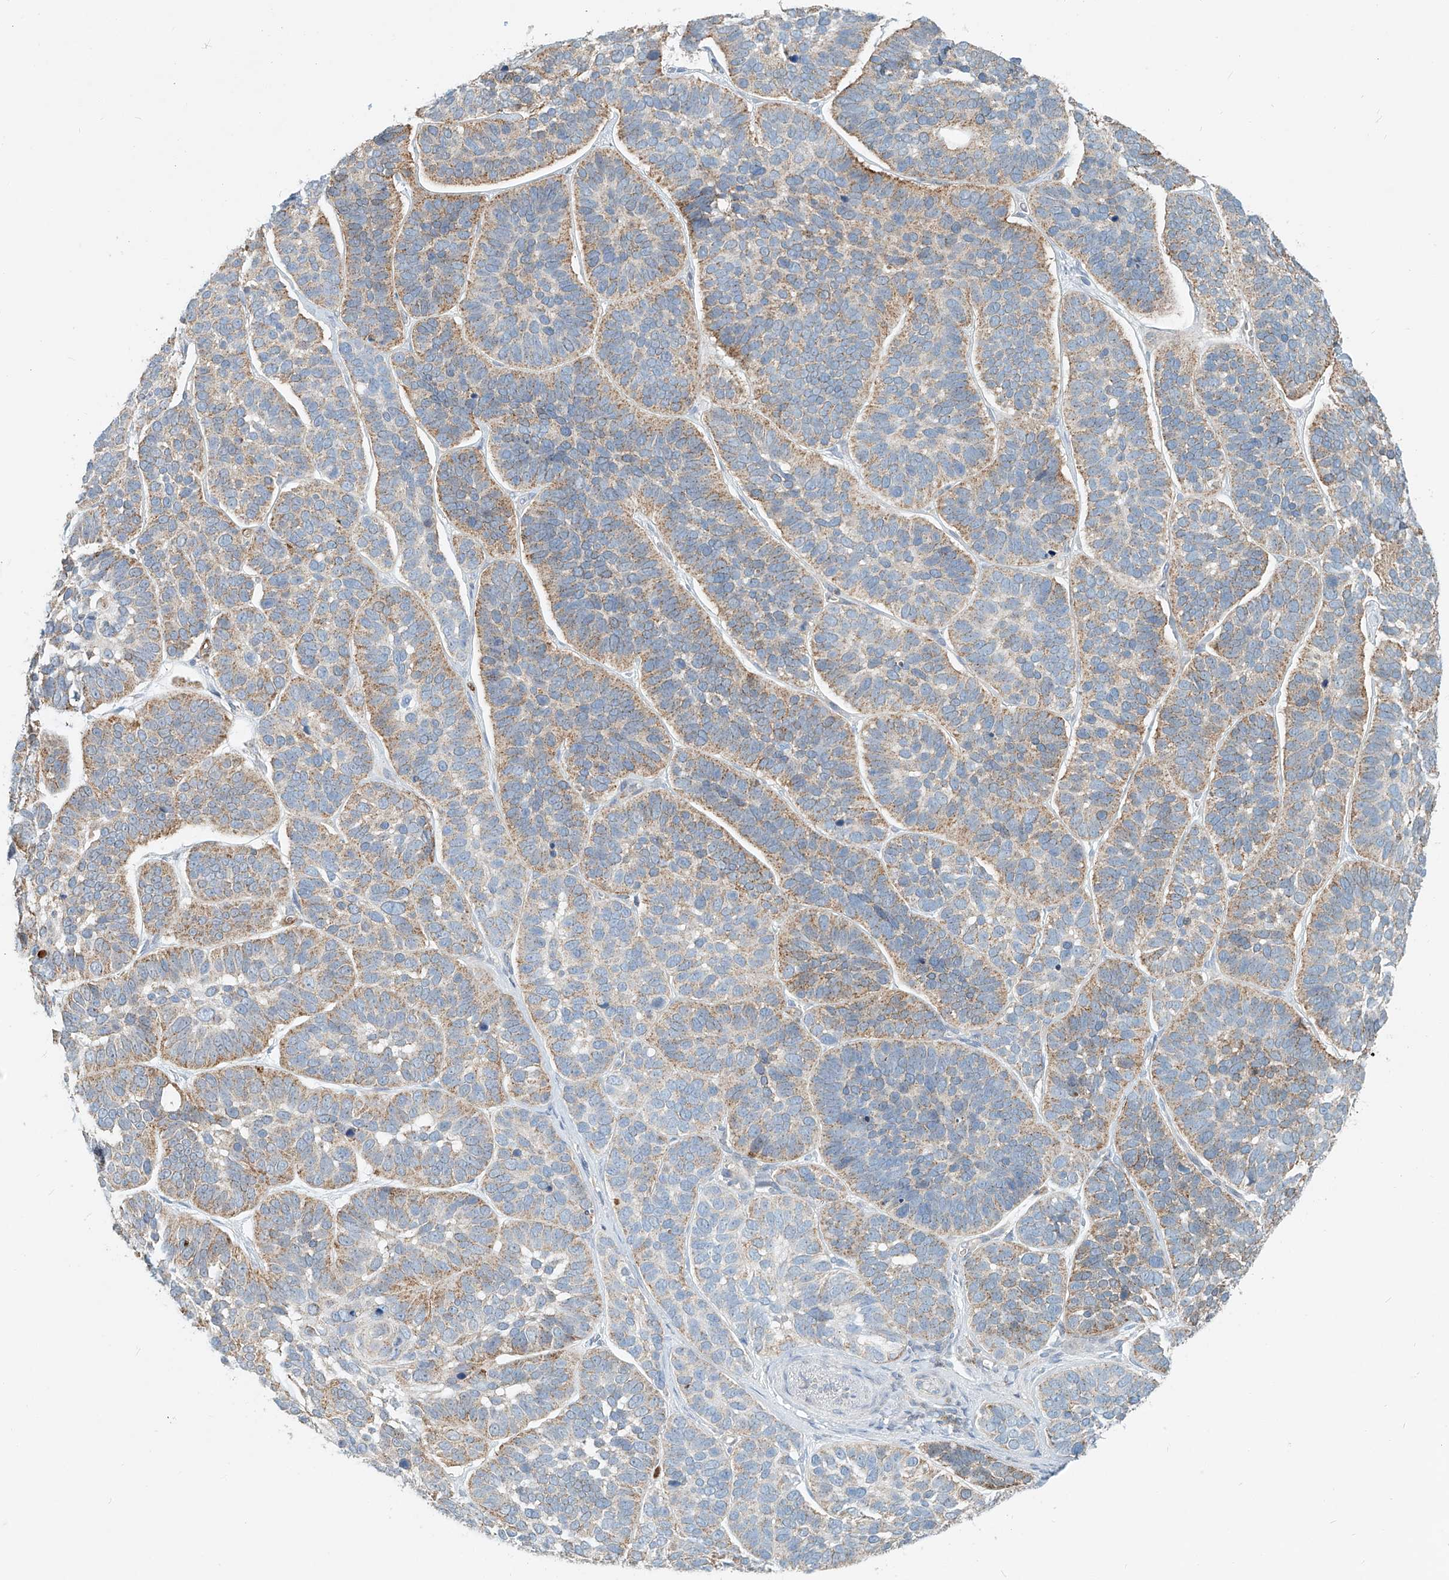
{"staining": {"intensity": "moderate", "quantity": ">75%", "location": "cytoplasmic/membranous"}, "tissue": "skin cancer", "cell_type": "Tumor cells", "image_type": "cancer", "snomed": [{"axis": "morphology", "description": "Basal cell carcinoma"}, {"axis": "topography", "description": "Skin"}], "caption": "Tumor cells show medium levels of moderate cytoplasmic/membranous positivity in about >75% of cells in skin cancer (basal cell carcinoma).", "gene": "PTPRA", "patient": {"sex": "male", "age": 62}}